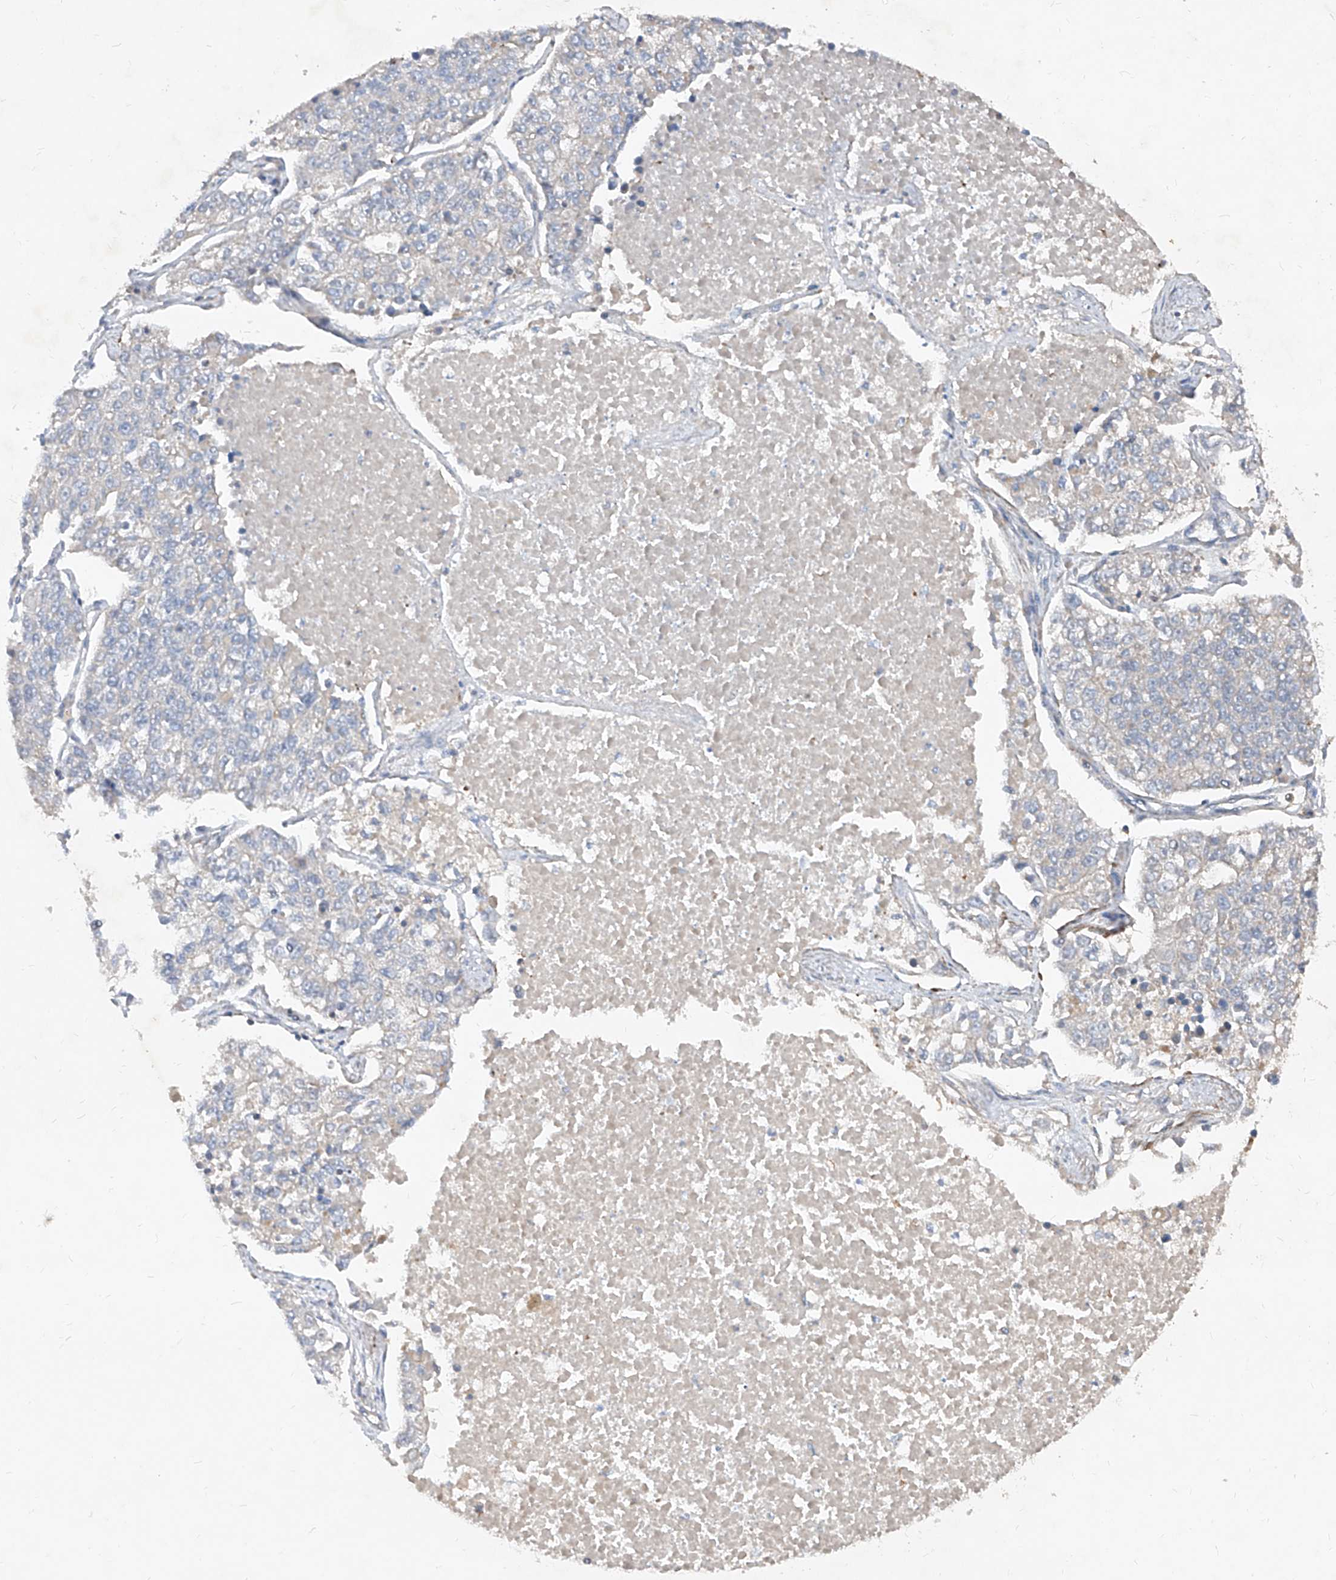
{"staining": {"intensity": "negative", "quantity": "none", "location": "none"}, "tissue": "lung cancer", "cell_type": "Tumor cells", "image_type": "cancer", "snomed": [{"axis": "morphology", "description": "Adenocarcinoma, NOS"}, {"axis": "topography", "description": "Lung"}], "caption": "This is an IHC histopathology image of lung adenocarcinoma. There is no staining in tumor cells.", "gene": "UFD1", "patient": {"sex": "male", "age": 49}}